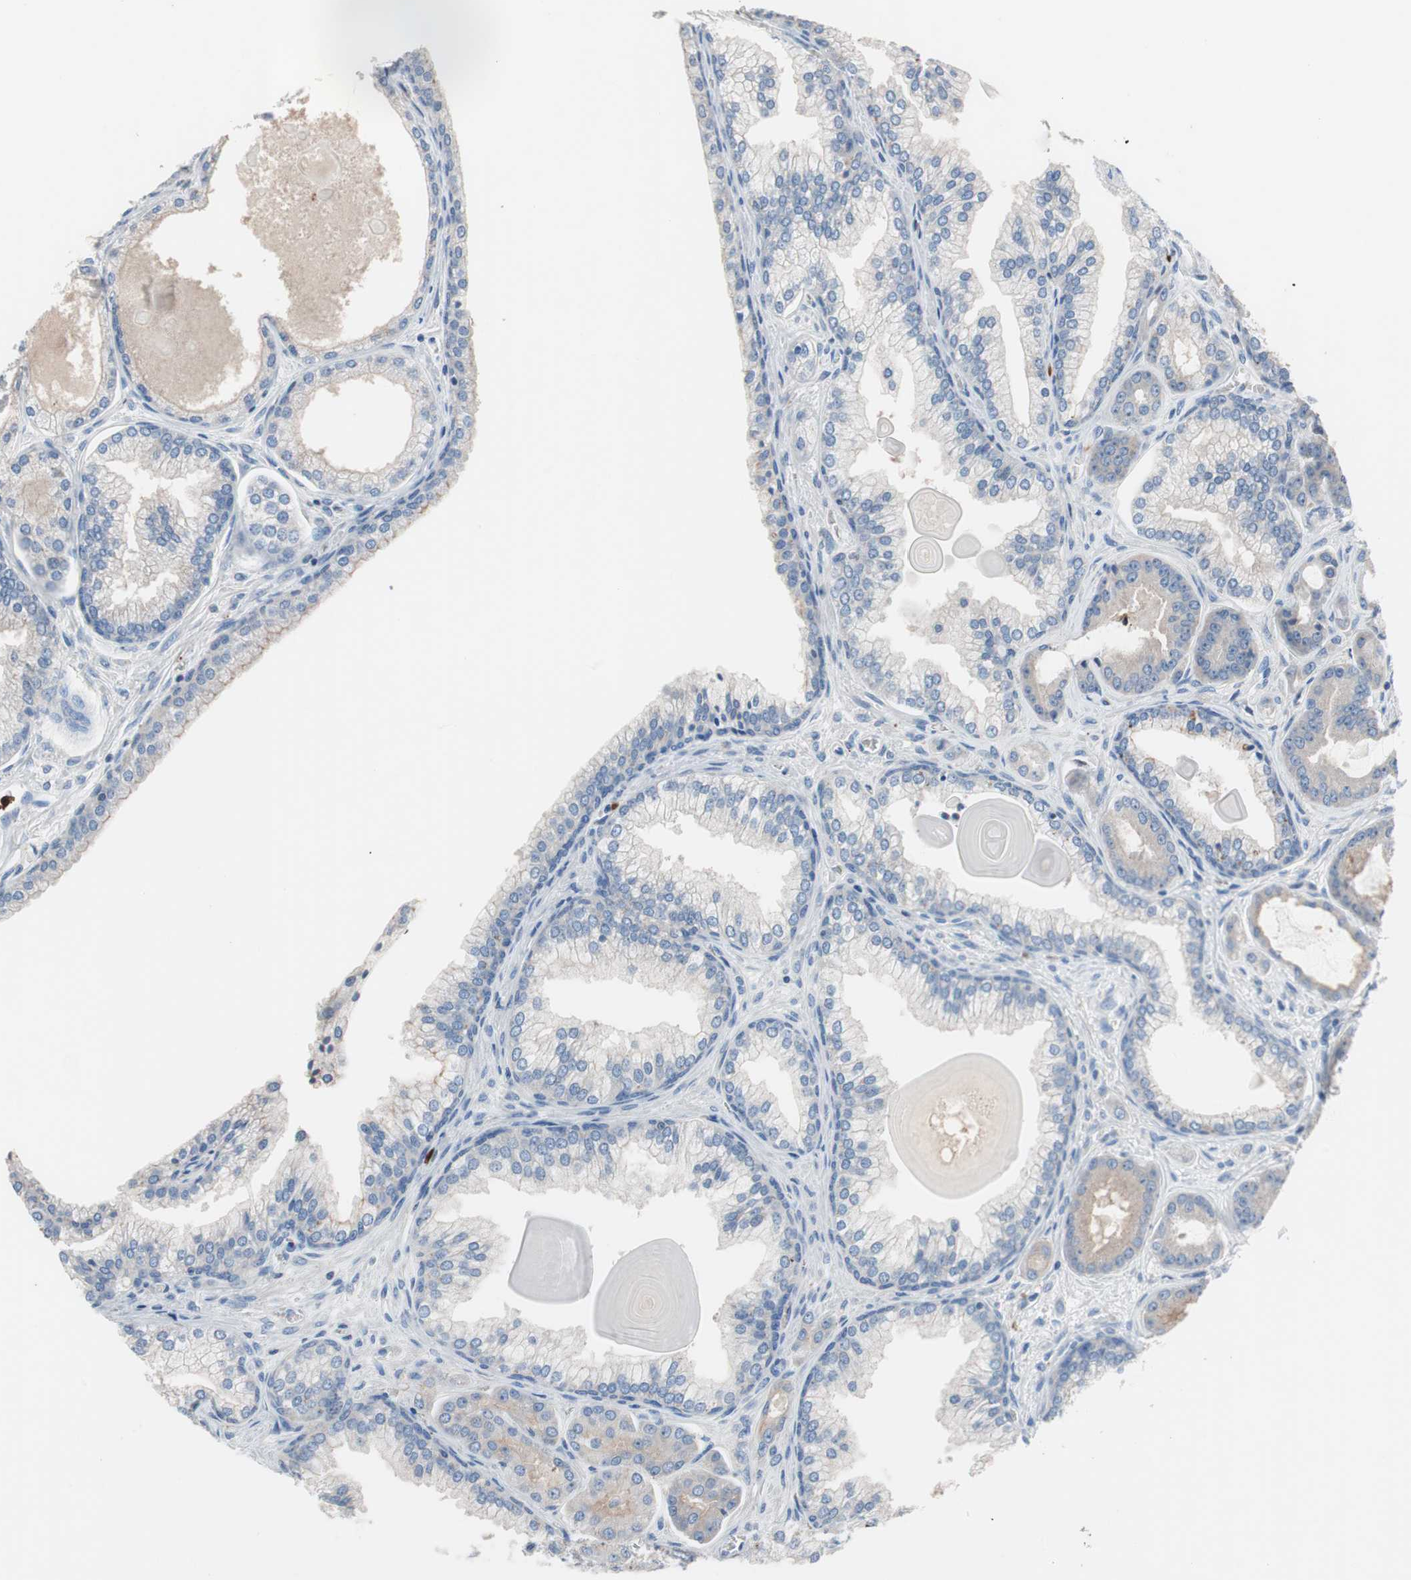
{"staining": {"intensity": "weak", "quantity": "25%-75%", "location": "cytoplasmic/membranous"}, "tissue": "prostate cancer", "cell_type": "Tumor cells", "image_type": "cancer", "snomed": [{"axis": "morphology", "description": "Adenocarcinoma, Low grade"}, {"axis": "topography", "description": "Prostate"}], "caption": "Tumor cells reveal weak cytoplasmic/membranous expression in approximately 25%-75% of cells in low-grade adenocarcinoma (prostate). Nuclei are stained in blue.", "gene": "CLEC4D", "patient": {"sex": "male", "age": 59}}